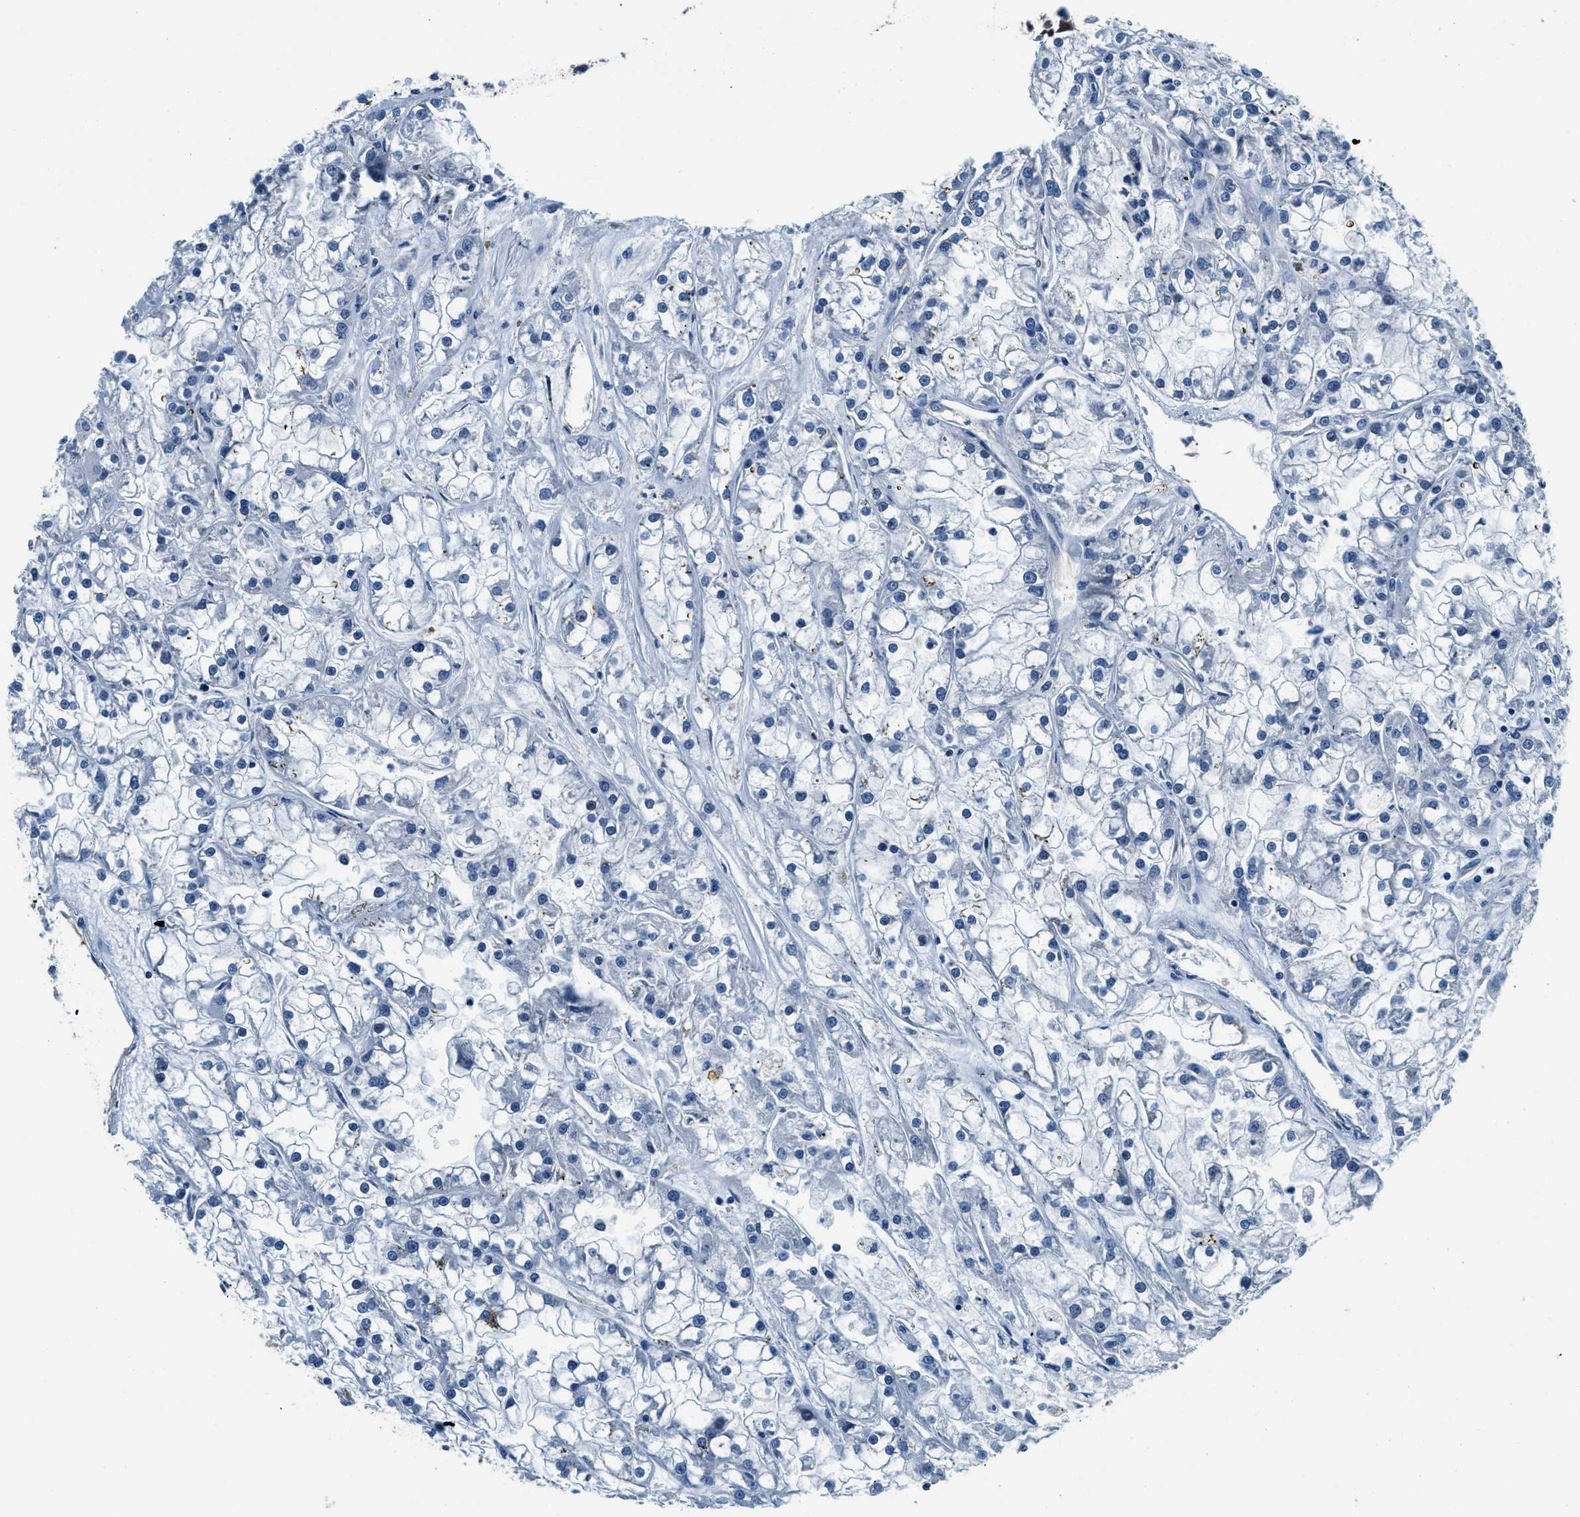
{"staining": {"intensity": "negative", "quantity": "none", "location": "none"}, "tissue": "renal cancer", "cell_type": "Tumor cells", "image_type": "cancer", "snomed": [{"axis": "morphology", "description": "Adenocarcinoma, NOS"}, {"axis": "topography", "description": "Kidney"}], "caption": "Renal cancer (adenocarcinoma) stained for a protein using immunohistochemistry reveals no staining tumor cells.", "gene": "TWF1", "patient": {"sex": "female", "age": 52}}